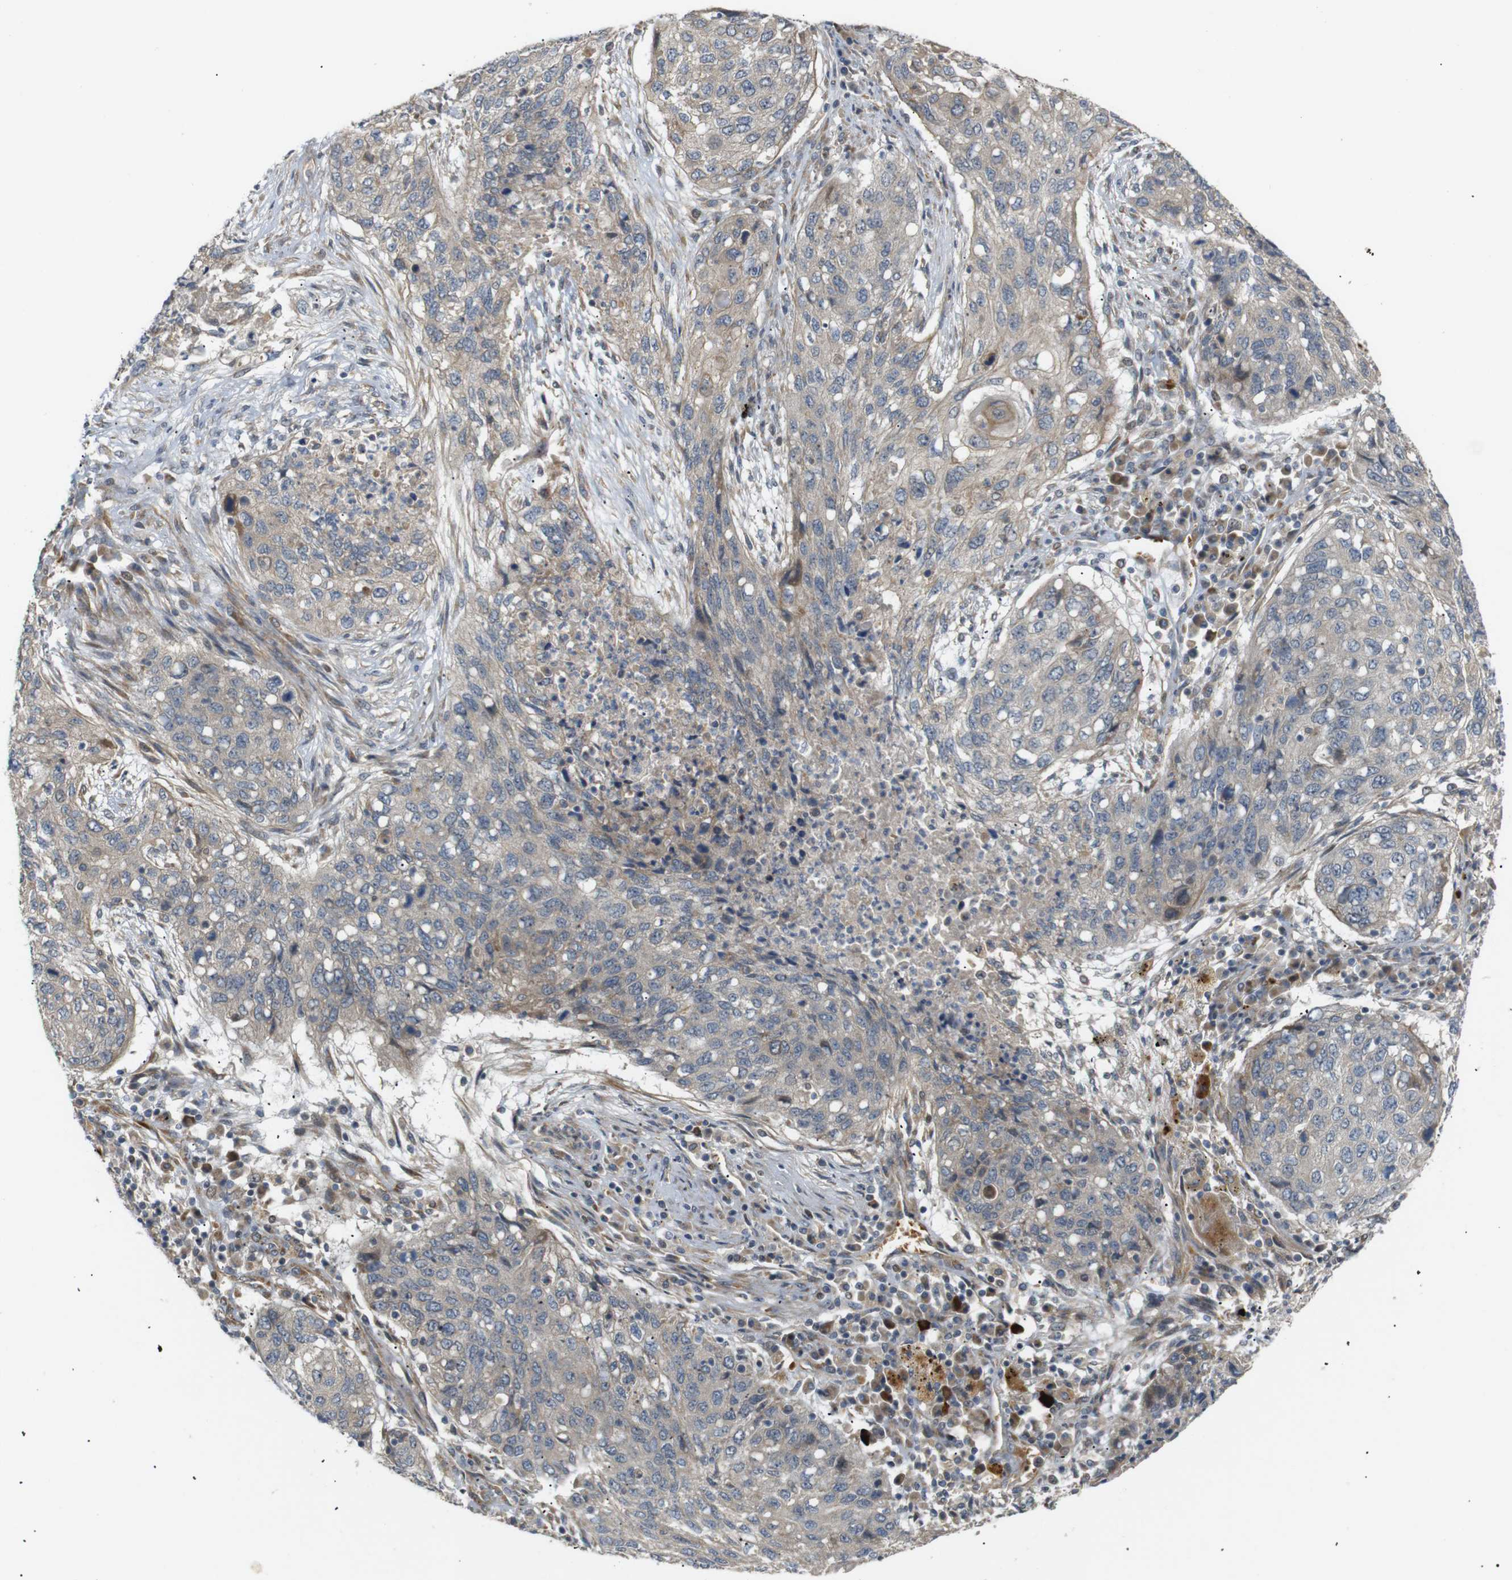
{"staining": {"intensity": "weak", "quantity": "25%-75%", "location": "cytoplasmic/membranous"}, "tissue": "lung cancer", "cell_type": "Tumor cells", "image_type": "cancer", "snomed": [{"axis": "morphology", "description": "Squamous cell carcinoma, NOS"}, {"axis": "topography", "description": "Lung"}], "caption": "Protein expression analysis of human lung cancer reveals weak cytoplasmic/membranous positivity in approximately 25%-75% of tumor cells.", "gene": "RPTOR", "patient": {"sex": "female", "age": 63}}